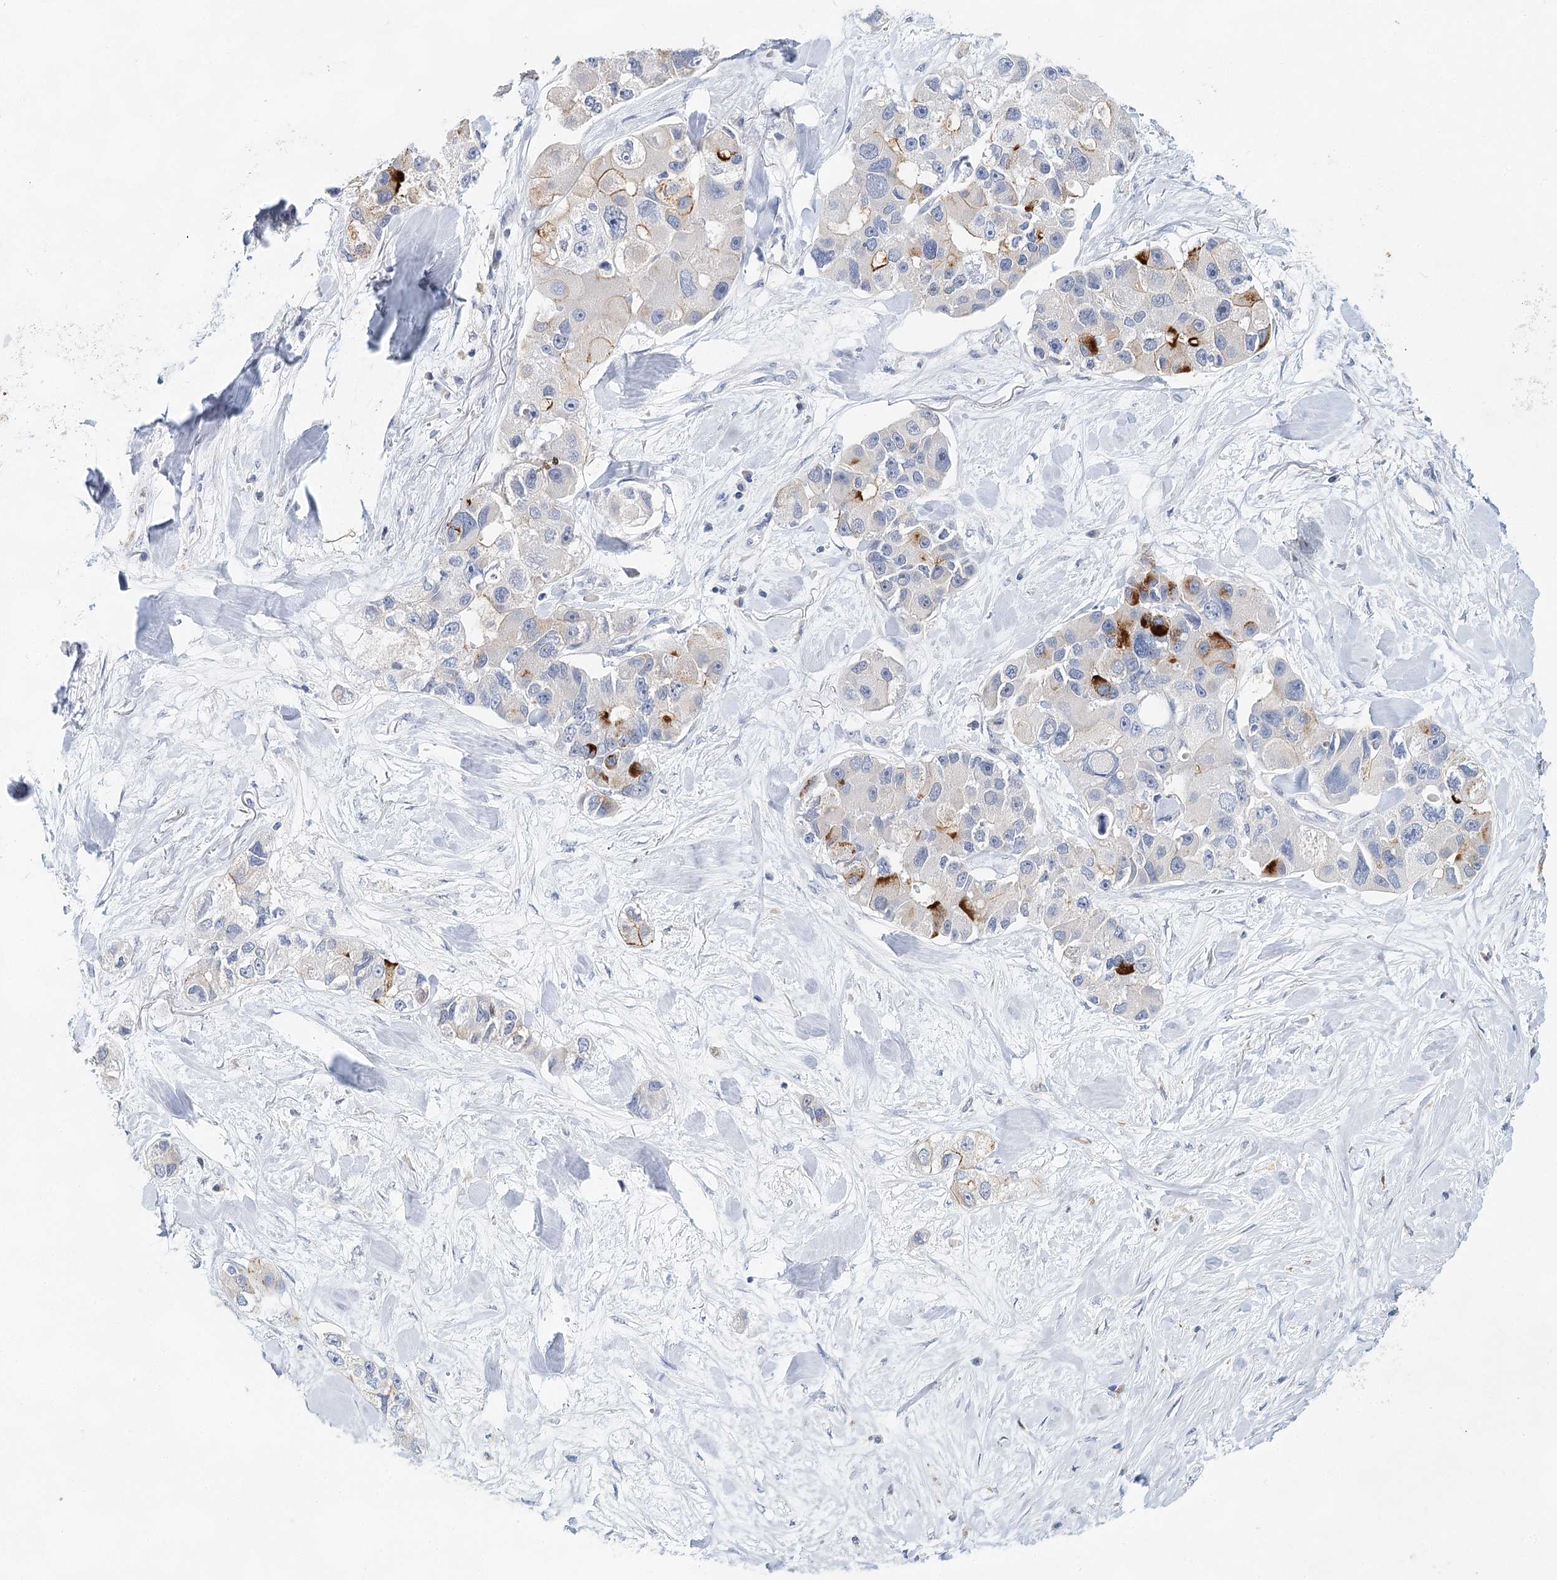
{"staining": {"intensity": "strong", "quantity": "<25%", "location": "cytoplasmic/membranous"}, "tissue": "lung cancer", "cell_type": "Tumor cells", "image_type": "cancer", "snomed": [{"axis": "morphology", "description": "Adenocarcinoma, NOS"}, {"axis": "topography", "description": "Lung"}], "caption": "Lung cancer (adenocarcinoma) stained with IHC shows strong cytoplasmic/membranous expression in approximately <25% of tumor cells. The protein is stained brown, and the nuclei are stained in blue (DAB (3,3'-diaminobenzidine) IHC with brightfield microscopy, high magnification).", "gene": "SLC19A3", "patient": {"sex": "female", "age": 54}}